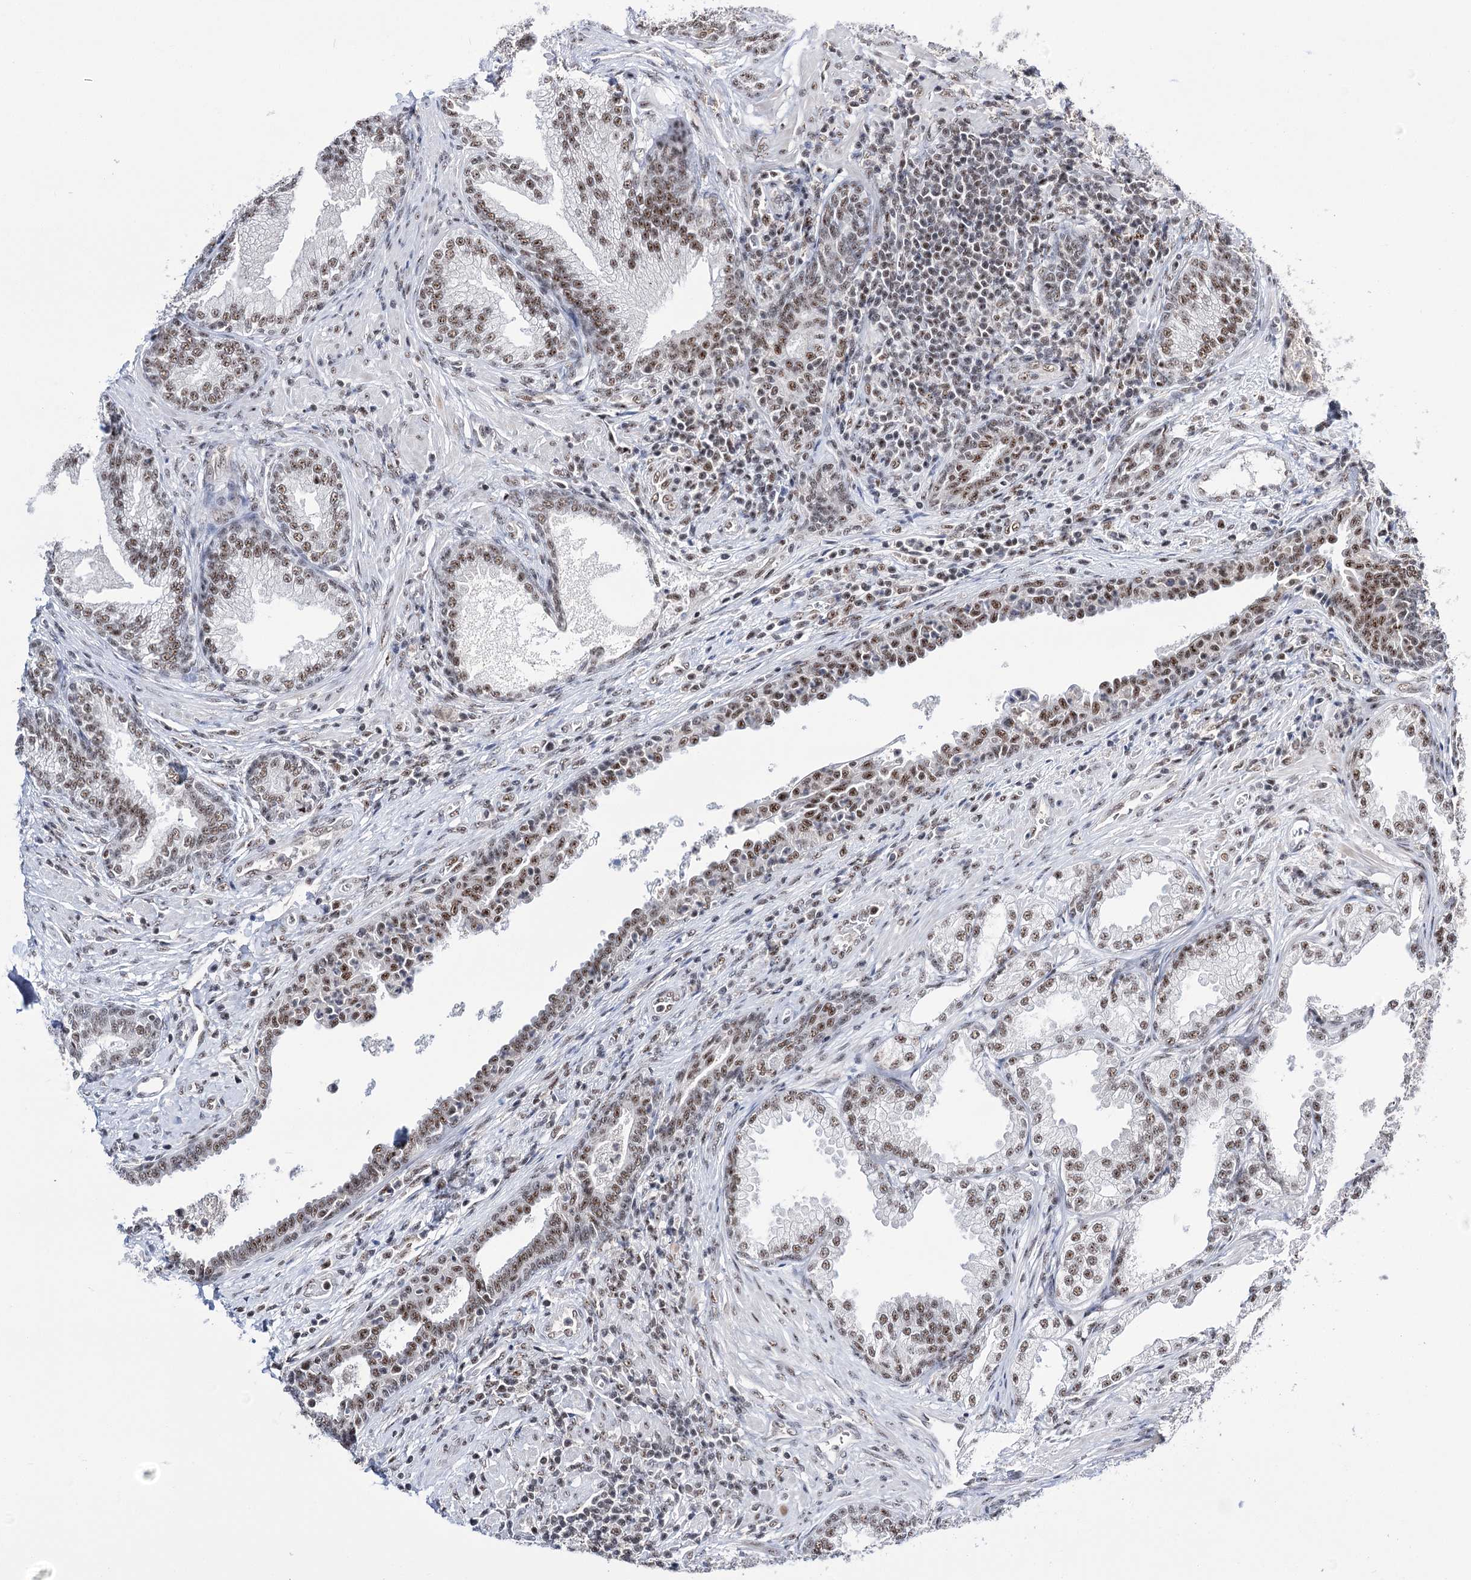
{"staining": {"intensity": "moderate", "quantity": ">75%", "location": "nuclear"}, "tissue": "prostate", "cell_type": "Glandular cells", "image_type": "normal", "snomed": [{"axis": "morphology", "description": "Normal tissue, NOS"}, {"axis": "topography", "description": "Prostate"}], "caption": "DAB immunohistochemical staining of unremarkable human prostate displays moderate nuclear protein staining in about >75% of glandular cells. The staining was performed using DAB to visualize the protein expression in brown, while the nuclei were stained in blue with hematoxylin (Magnification: 20x).", "gene": "PRPF40A", "patient": {"sex": "male", "age": 76}}